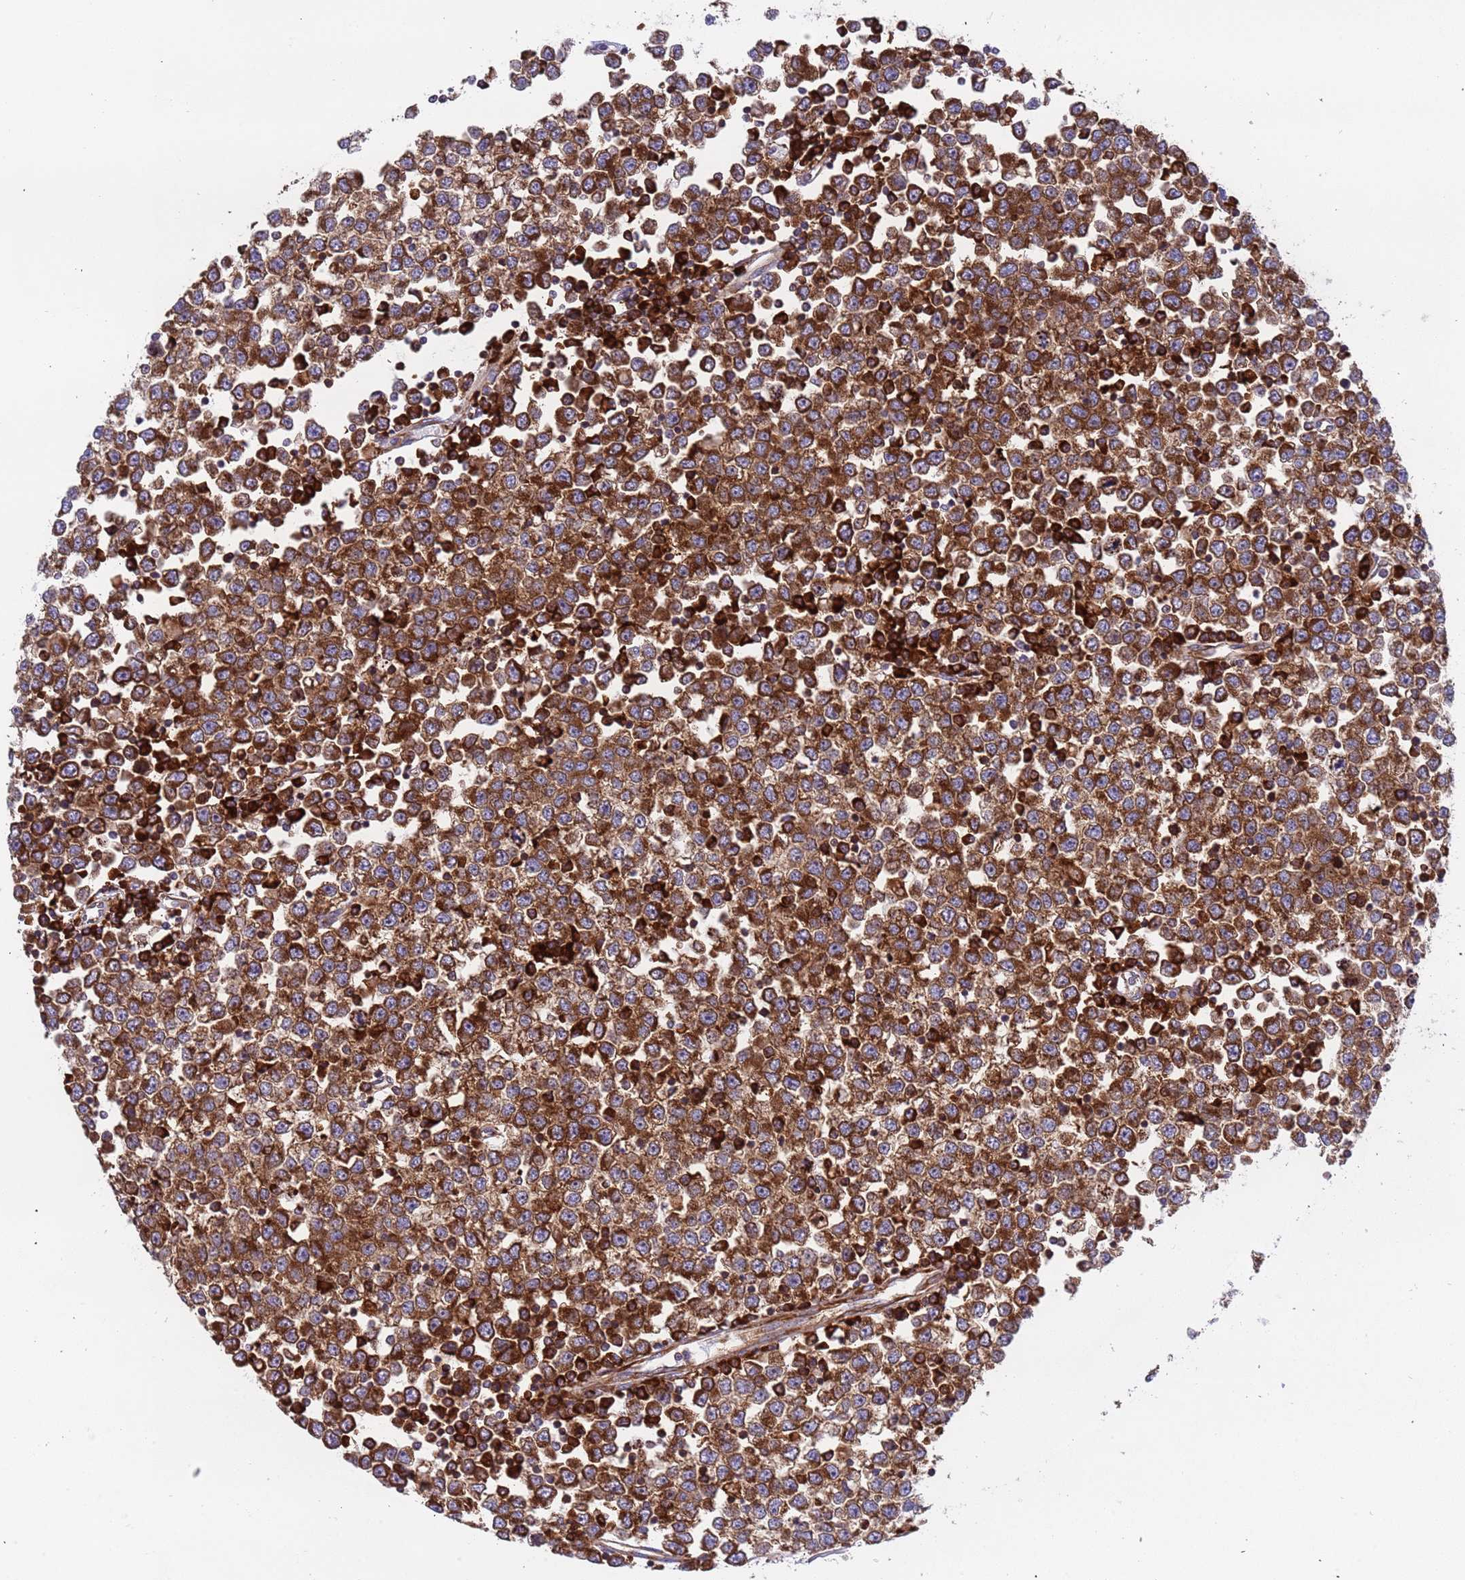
{"staining": {"intensity": "strong", "quantity": ">75%", "location": "cytoplasmic/membranous"}, "tissue": "testis cancer", "cell_type": "Tumor cells", "image_type": "cancer", "snomed": [{"axis": "morphology", "description": "Seminoma, NOS"}, {"axis": "topography", "description": "Testis"}], "caption": "Human seminoma (testis) stained with a protein marker exhibits strong staining in tumor cells.", "gene": "RPL36", "patient": {"sex": "male", "age": 65}}